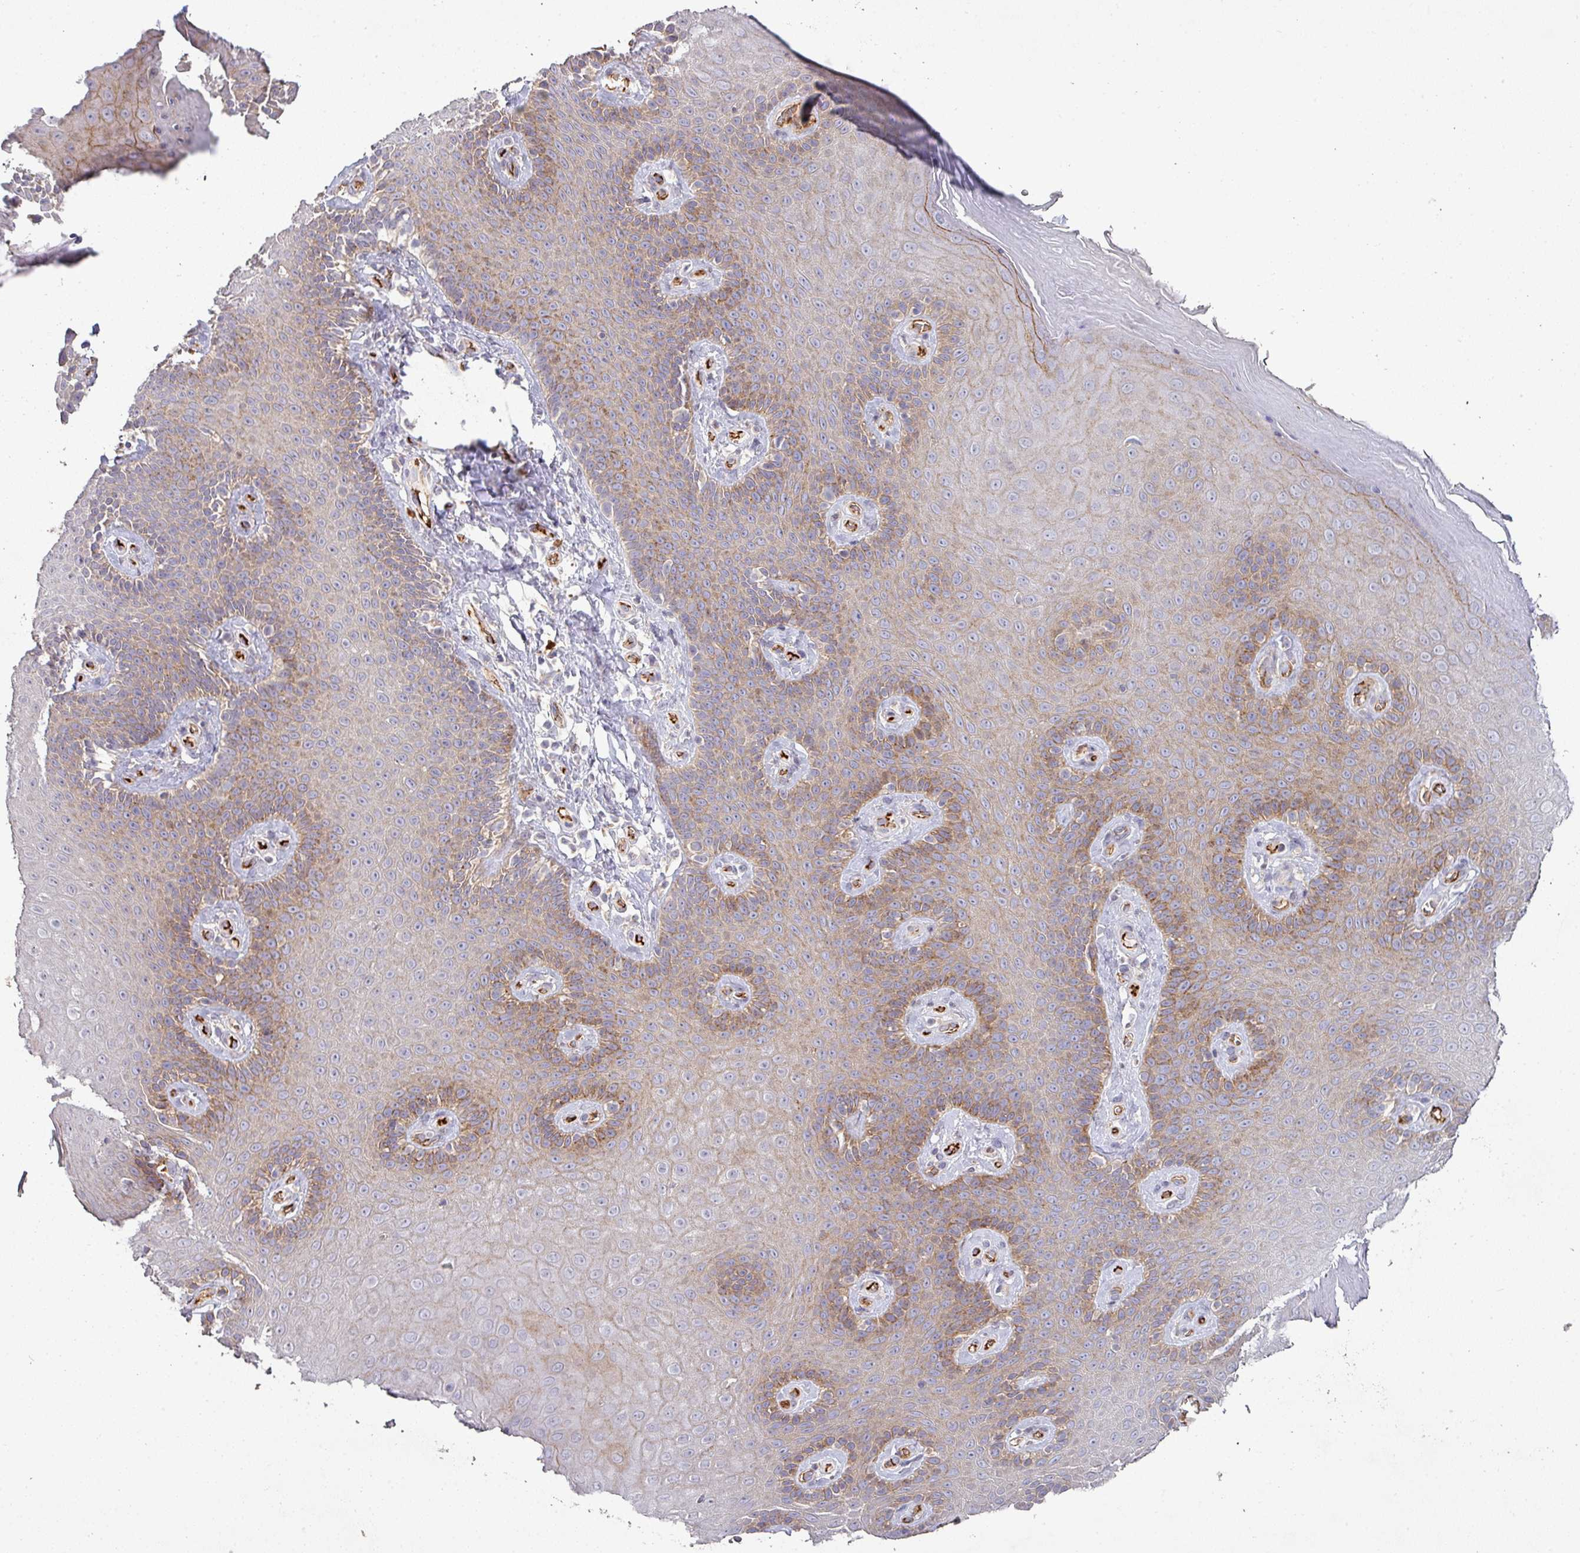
{"staining": {"intensity": "moderate", "quantity": ">75%", "location": "cytoplasmic/membranous"}, "tissue": "skin", "cell_type": "Epidermal cells", "image_type": "normal", "snomed": [{"axis": "morphology", "description": "Normal tissue, NOS"}, {"axis": "topography", "description": "Anal"}, {"axis": "topography", "description": "Peripheral nerve tissue"}], "caption": "IHC (DAB (3,3'-diaminobenzidine)) staining of unremarkable skin displays moderate cytoplasmic/membranous protein positivity in about >75% of epidermal cells. The staining was performed using DAB (3,3'-diaminobenzidine), with brown indicating positive protein expression. Nuclei are stained blue with hematoxylin.", "gene": "RPL23A", "patient": {"sex": "male", "age": 53}}